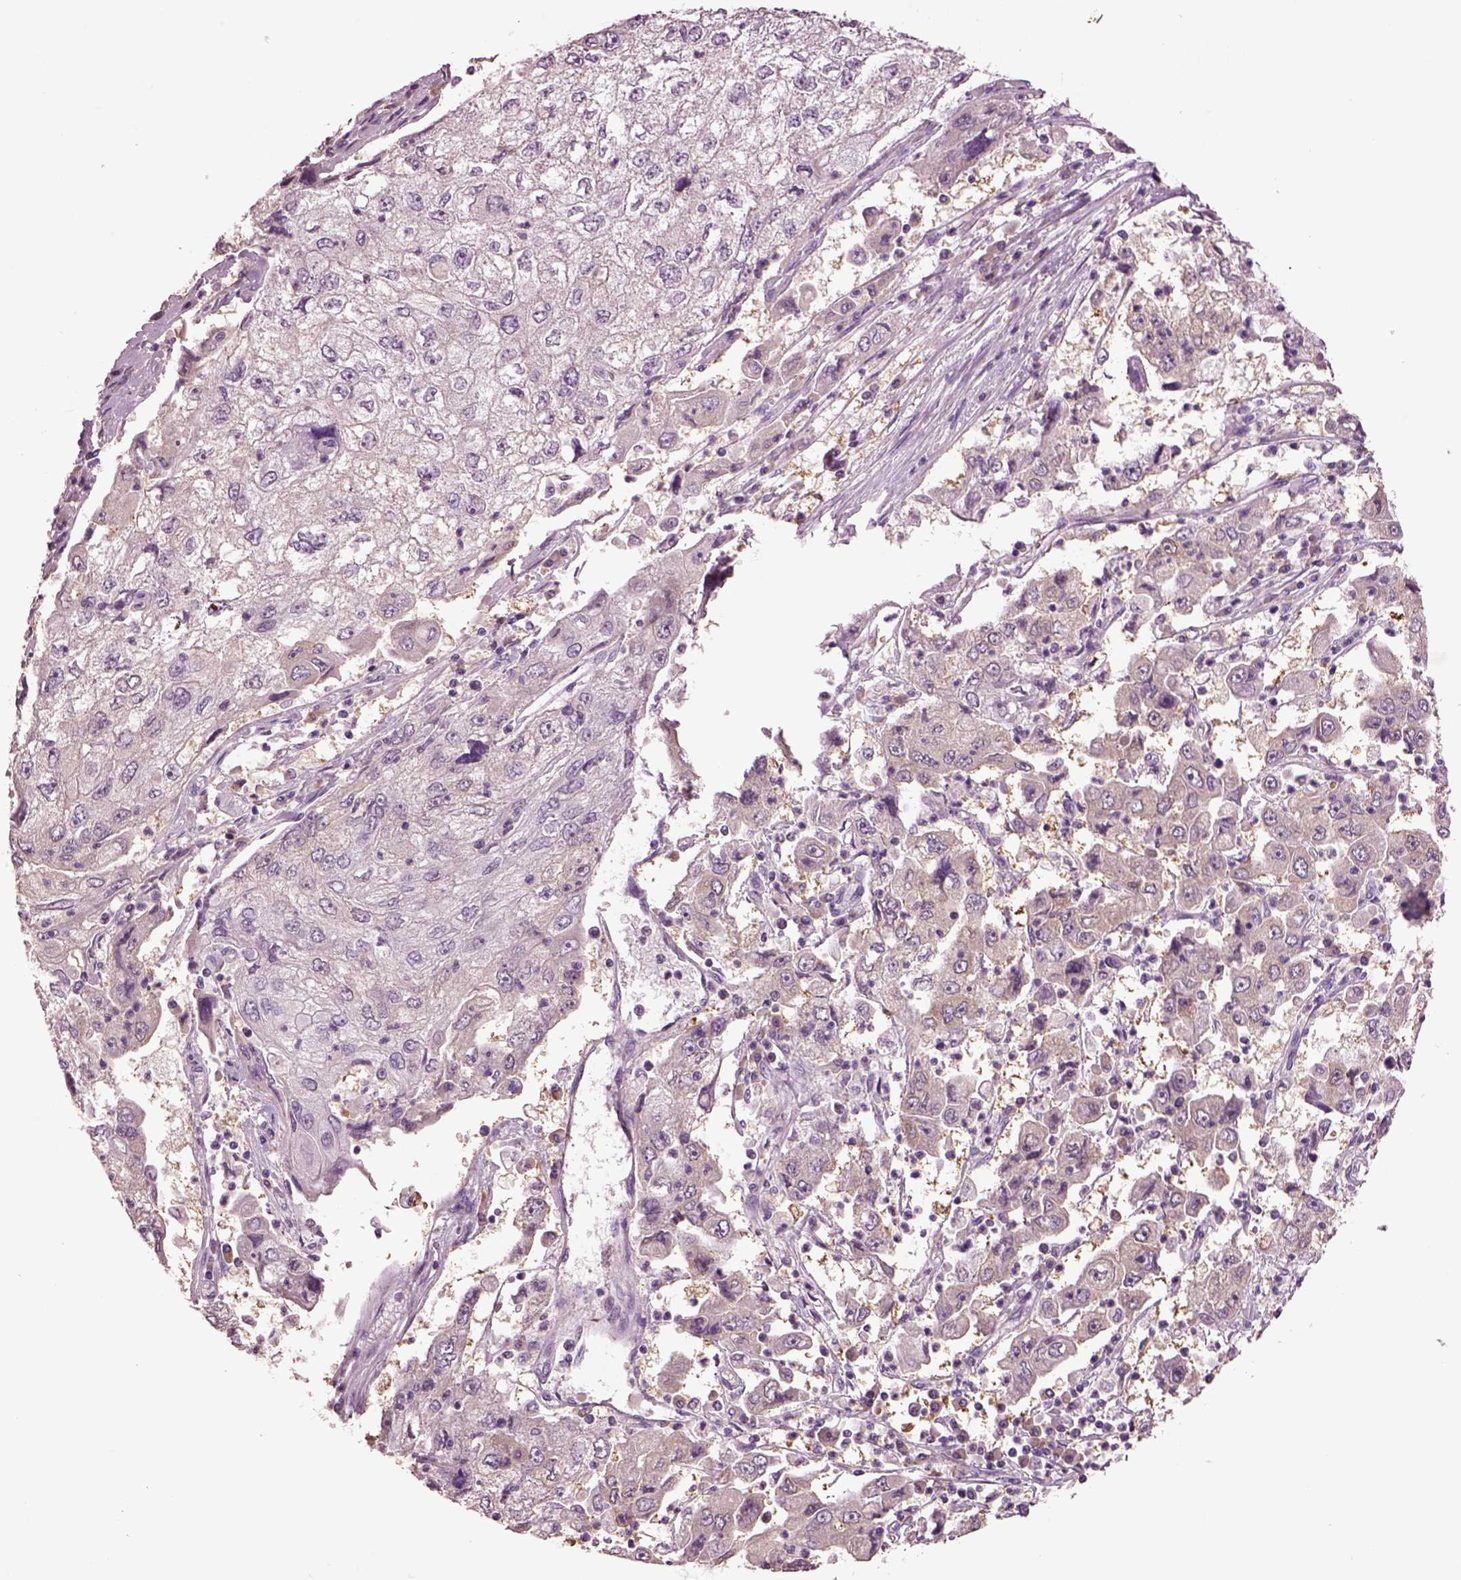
{"staining": {"intensity": "negative", "quantity": "none", "location": "none"}, "tissue": "cervical cancer", "cell_type": "Tumor cells", "image_type": "cancer", "snomed": [{"axis": "morphology", "description": "Squamous cell carcinoma, NOS"}, {"axis": "topography", "description": "Cervix"}], "caption": "Micrograph shows no protein expression in tumor cells of cervical squamous cell carcinoma tissue. The staining was performed using DAB to visualize the protein expression in brown, while the nuclei were stained in blue with hematoxylin (Magnification: 20x).", "gene": "CLPSL1", "patient": {"sex": "female", "age": 36}}